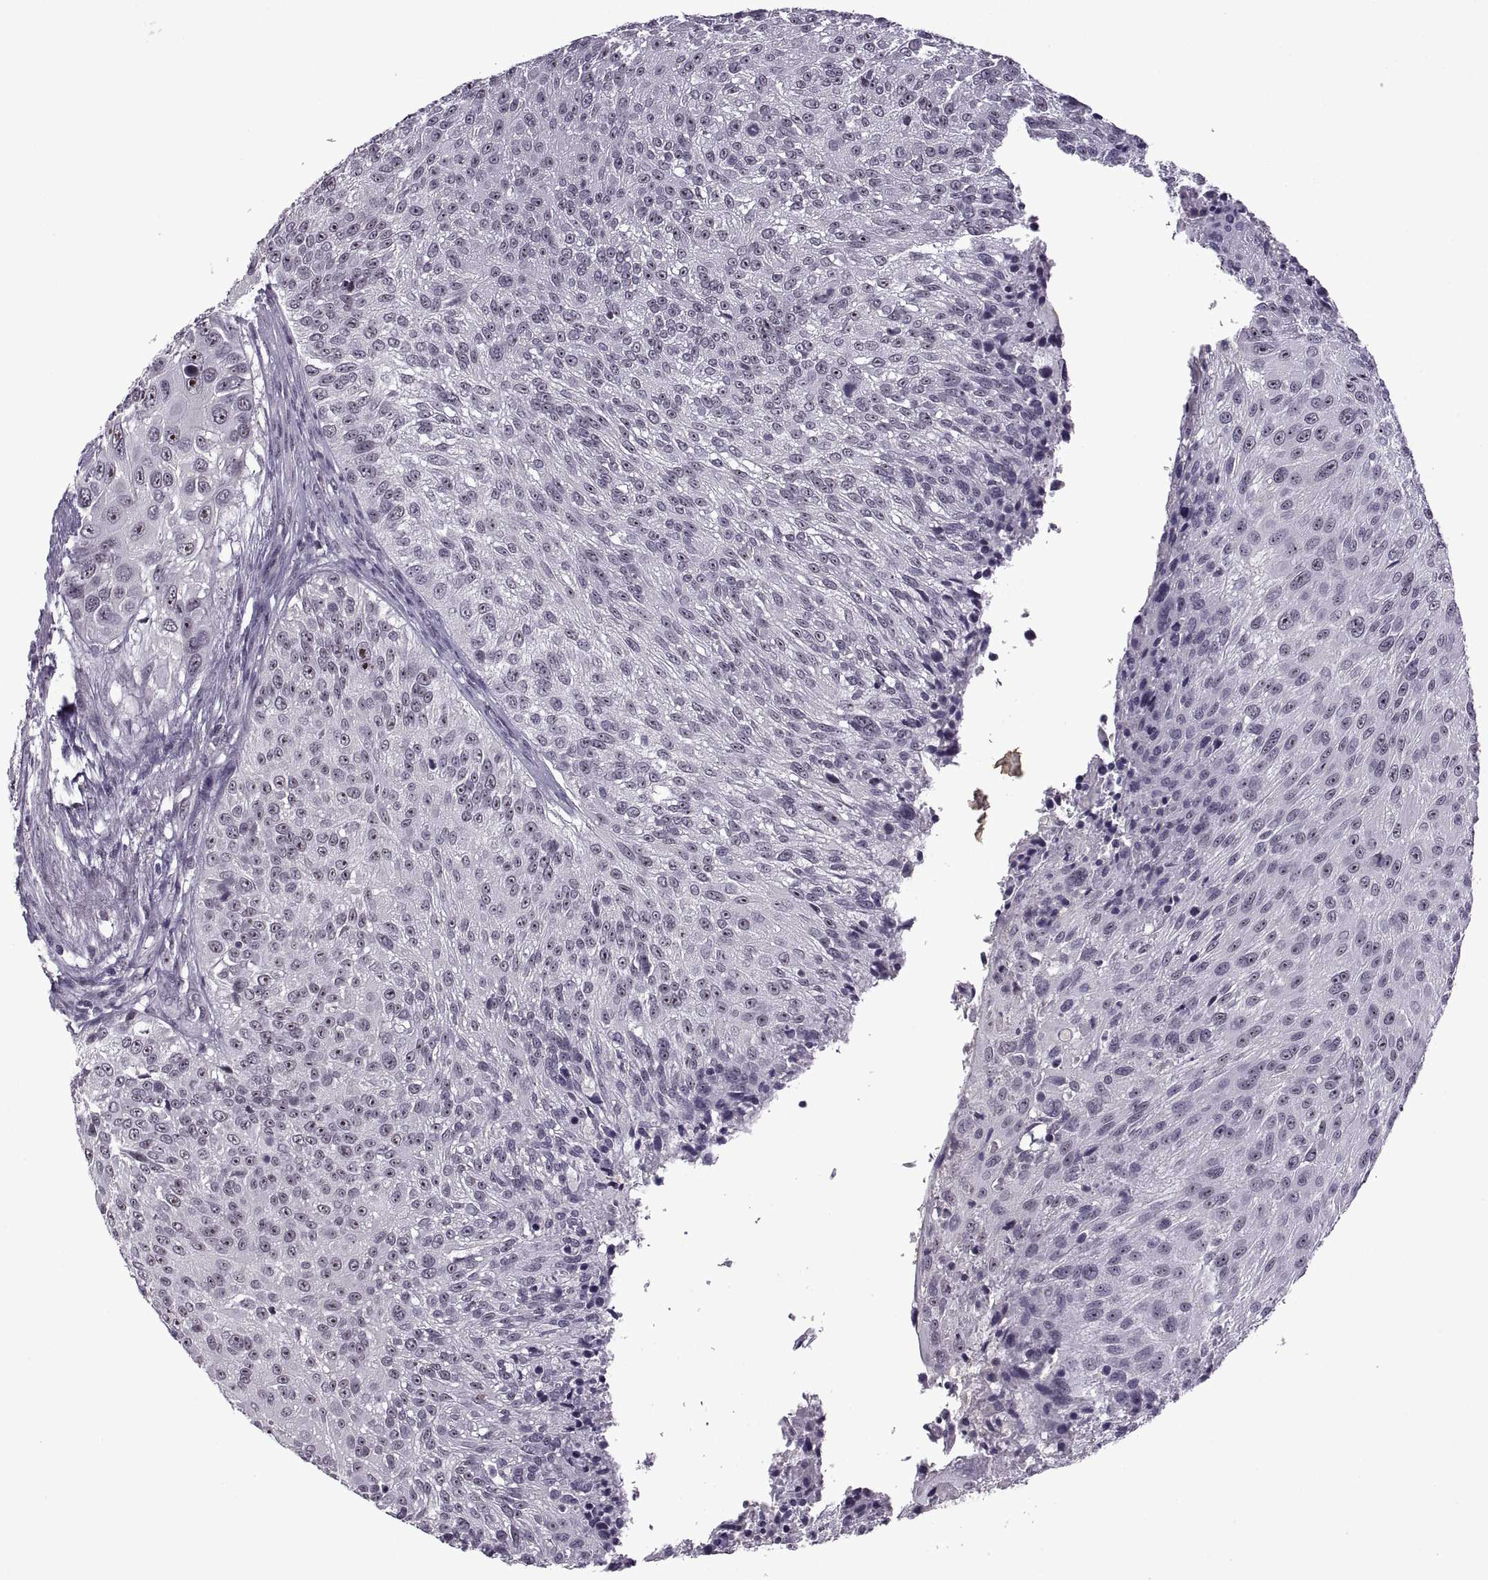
{"staining": {"intensity": "strong", "quantity": "25%-75%", "location": "nuclear"}, "tissue": "urothelial cancer", "cell_type": "Tumor cells", "image_type": "cancer", "snomed": [{"axis": "morphology", "description": "Urothelial carcinoma, NOS"}, {"axis": "topography", "description": "Urinary bladder"}], "caption": "An image of human urothelial cancer stained for a protein displays strong nuclear brown staining in tumor cells.", "gene": "SINHCAF", "patient": {"sex": "male", "age": 55}}